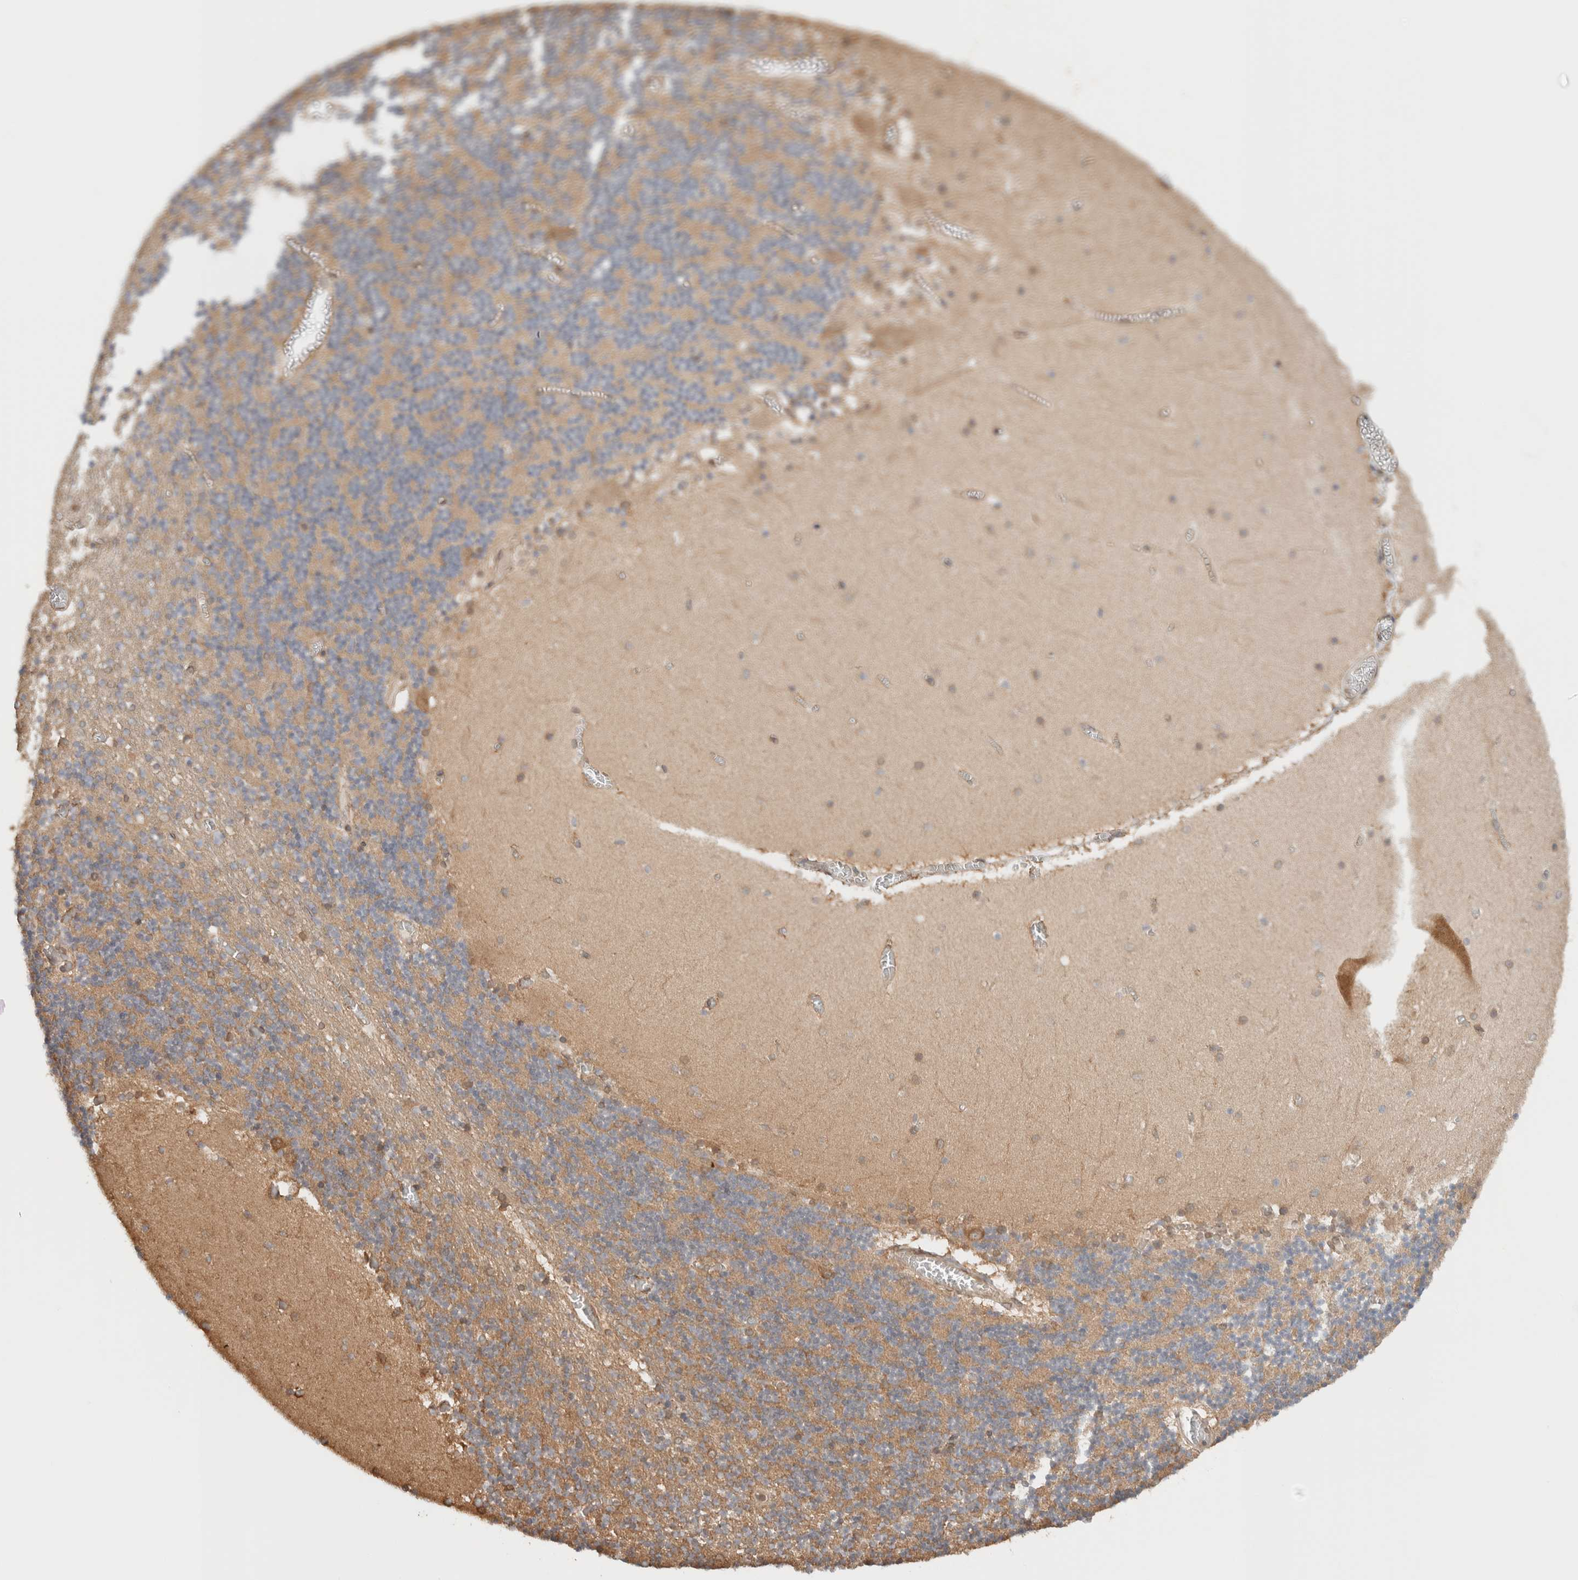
{"staining": {"intensity": "moderate", "quantity": "25%-75%", "location": "cytoplasmic/membranous"}, "tissue": "cerebellum", "cell_type": "Cells in granular layer", "image_type": "normal", "snomed": [{"axis": "morphology", "description": "Normal tissue, NOS"}, {"axis": "topography", "description": "Cerebellum"}], "caption": "A brown stain labels moderate cytoplasmic/membranous positivity of a protein in cells in granular layer of benign cerebellum. (DAB IHC with brightfield microscopy, high magnification).", "gene": "ARFGEF2", "patient": {"sex": "female", "age": 28}}